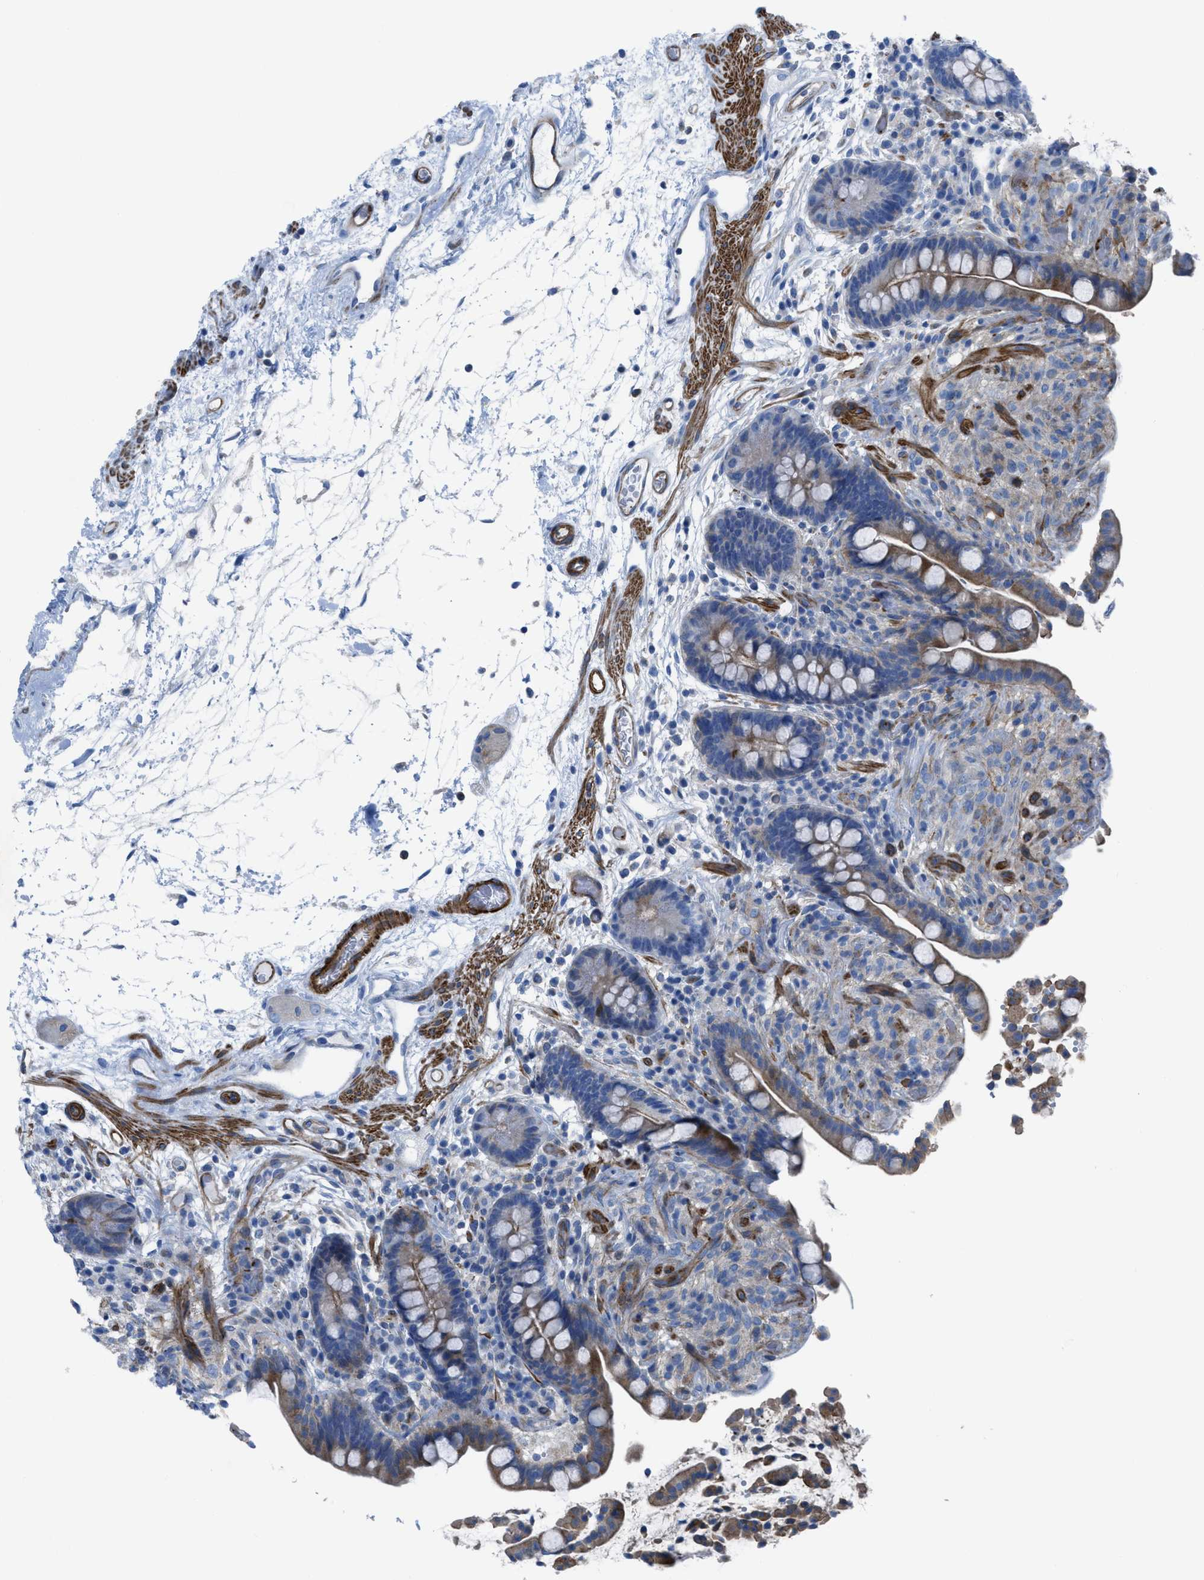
{"staining": {"intensity": "moderate", "quantity": "25%-75%", "location": "cytoplasmic/membranous"}, "tissue": "colon", "cell_type": "Endothelial cells", "image_type": "normal", "snomed": [{"axis": "morphology", "description": "Normal tissue, NOS"}, {"axis": "topography", "description": "Colon"}], "caption": "Immunohistochemical staining of normal colon reveals moderate cytoplasmic/membranous protein staining in about 25%-75% of endothelial cells.", "gene": "KCNH7", "patient": {"sex": "male", "age": 73}}